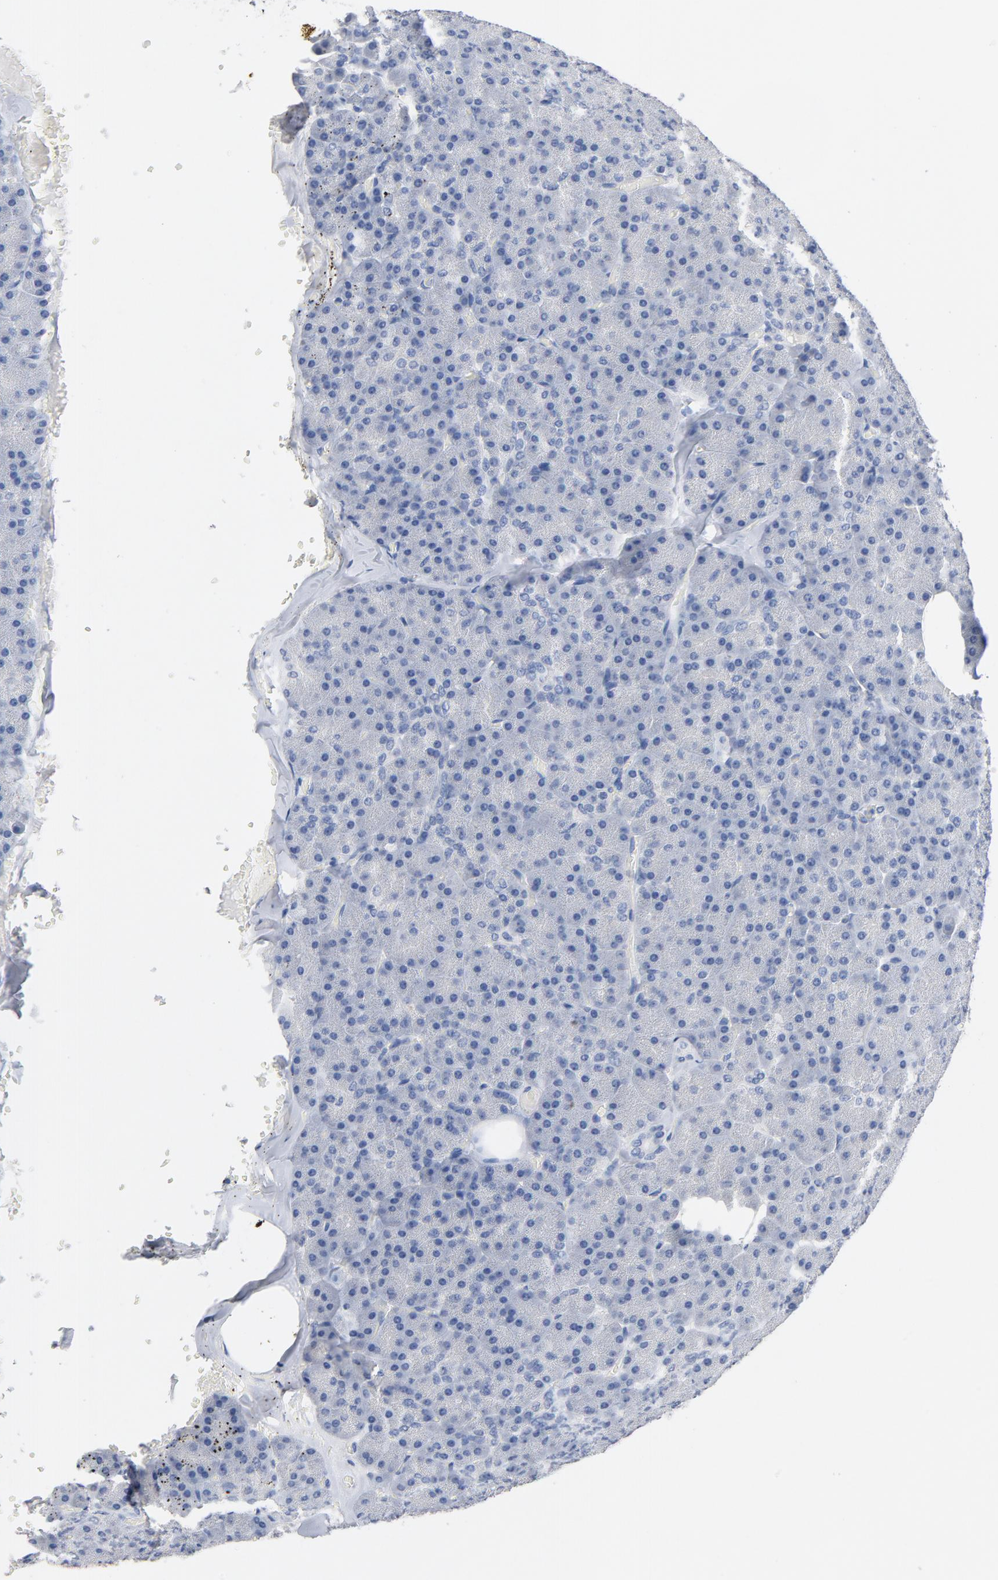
{"staining": {"intensity": "negative", "quantity": "none", "location": "none"}, "tissue": "pancreas", "cell_type": "Exocrine glandular cells", "image_type": "normal", "snomed": [{"axis": "morphology", "description": "Normal tissue, NOS"}, {"axis": "topography", "description": "Pancreas"}], "caption": "Immunohistochemistry of benign pancreas exhibits no expression in exocrine glandular cells.", "gene": "ZCCHC13", "patient": {"sex": "female", "age": 35}}